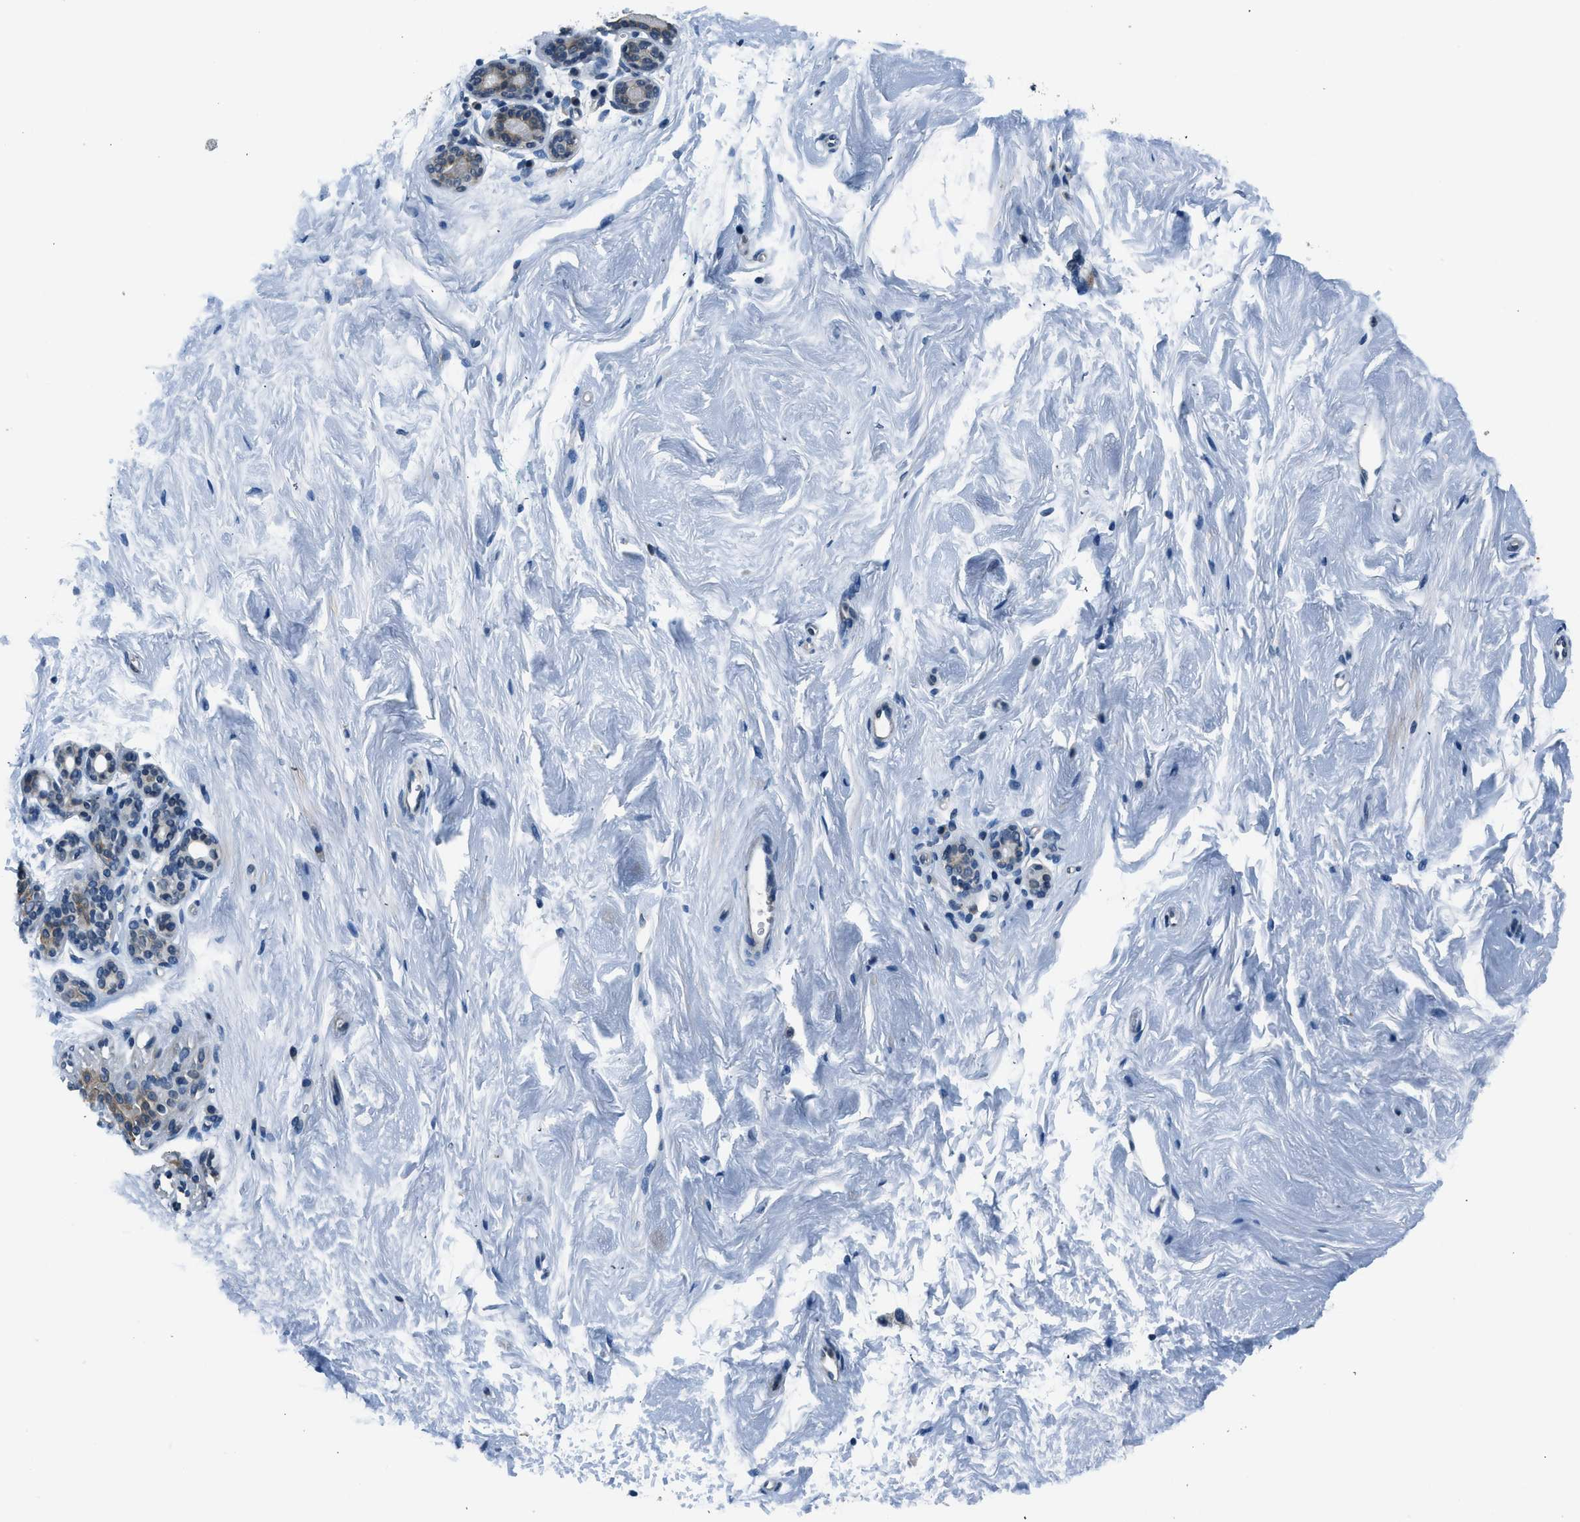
{"staining": {"intensity": "negative", "quantity": "none", "location": "none"}, "tissue": "breast", "cell_type": "Adipocytes", "image_type": "normal", "snomed": [{"axis": "morphology", "description": "Normal tissue, NOS"}, {"axis": "topography", "description": "Breast"}], "caption": "This is an immunohistochemistry (IHC) photomicrograph of normal human breast. There is no staining in adipocytes.", "gene": "NME8", "patient": {"sex": "female", "age": 52}}